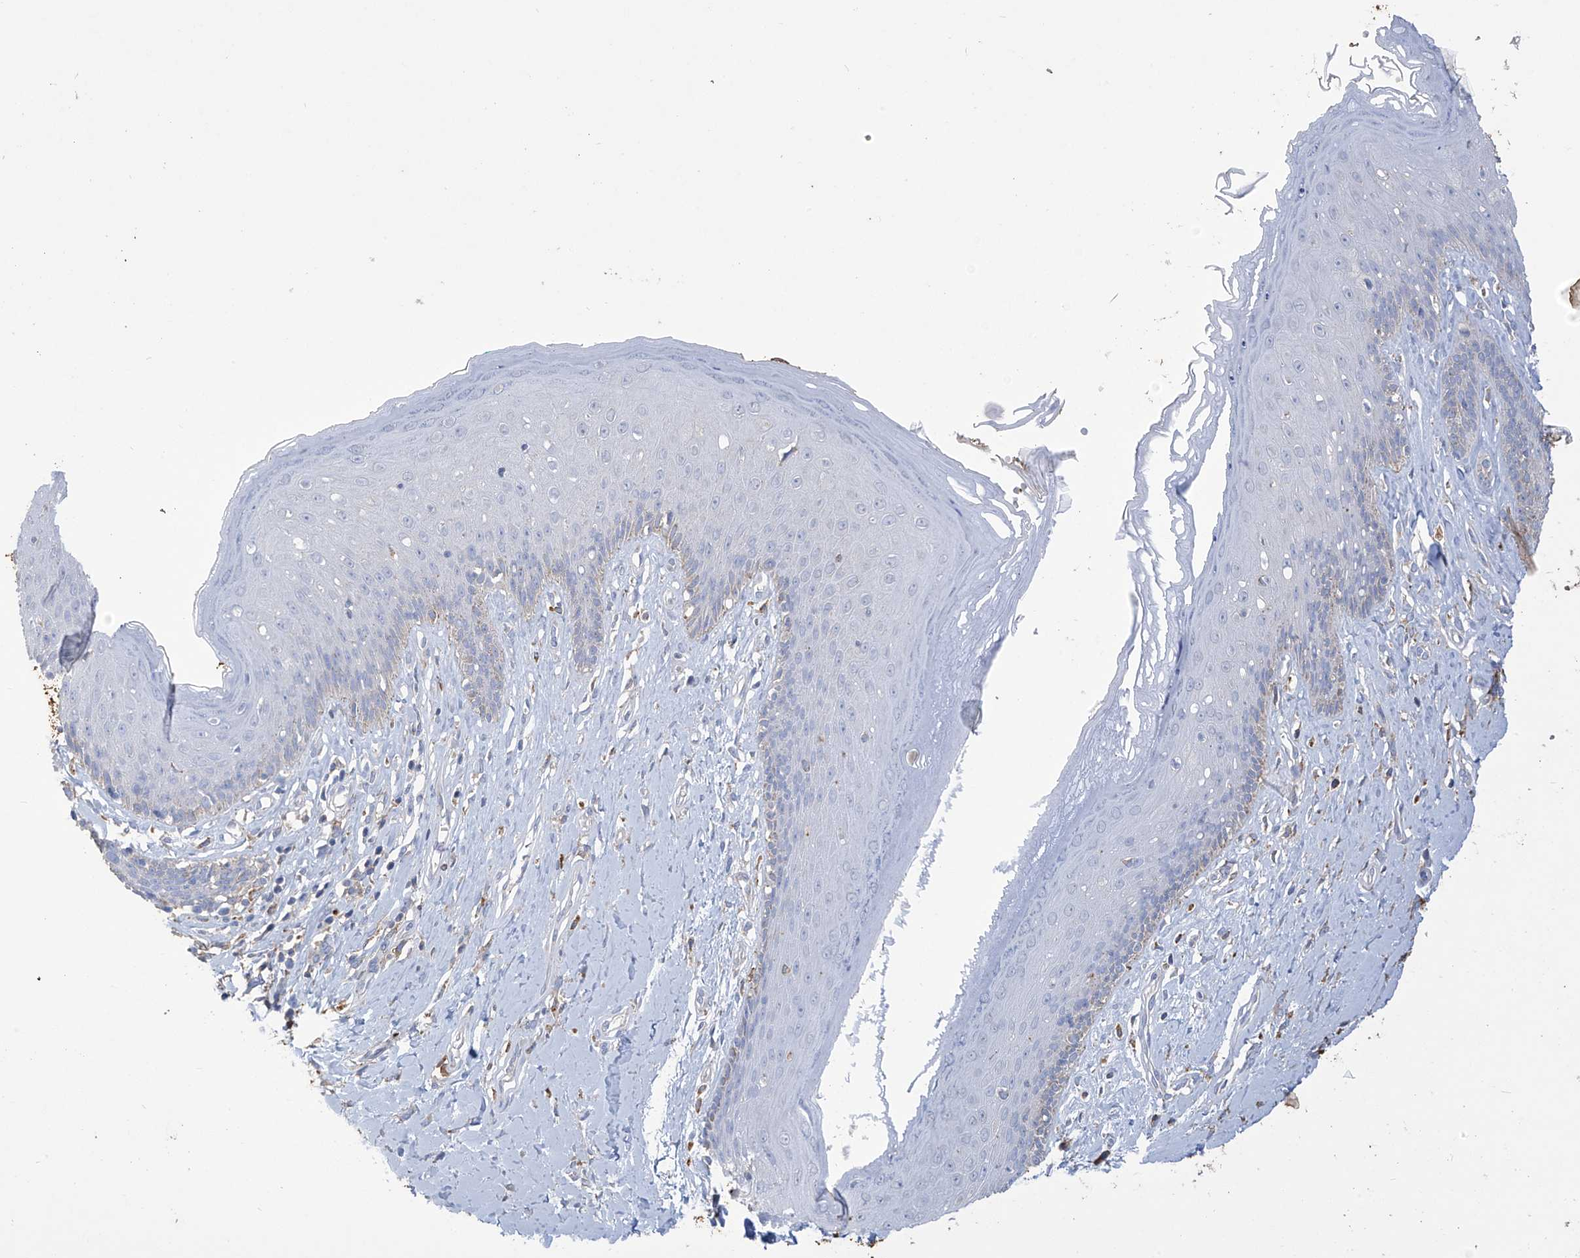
{"staining": {"intensity": "weak", "quantity": "<25%", "location": "cytoplasmic/membranous"}, "tissue": "skin", "cell_type": "Epidermal cells", "image_type": "normal", "snomed": [{"axis": "morphology", "description": "Normal tissue, NOS"}, {"axis": "morphology", "description": "Squamous cell carcinoma, NOS"}, {"axis": "topography", "description": "Vulva"}], "caption": "IHC of benign human skin displays no expression in epidermal cells.", "gene": "OGT", "patient": {"sex": "female", "age": 85}}